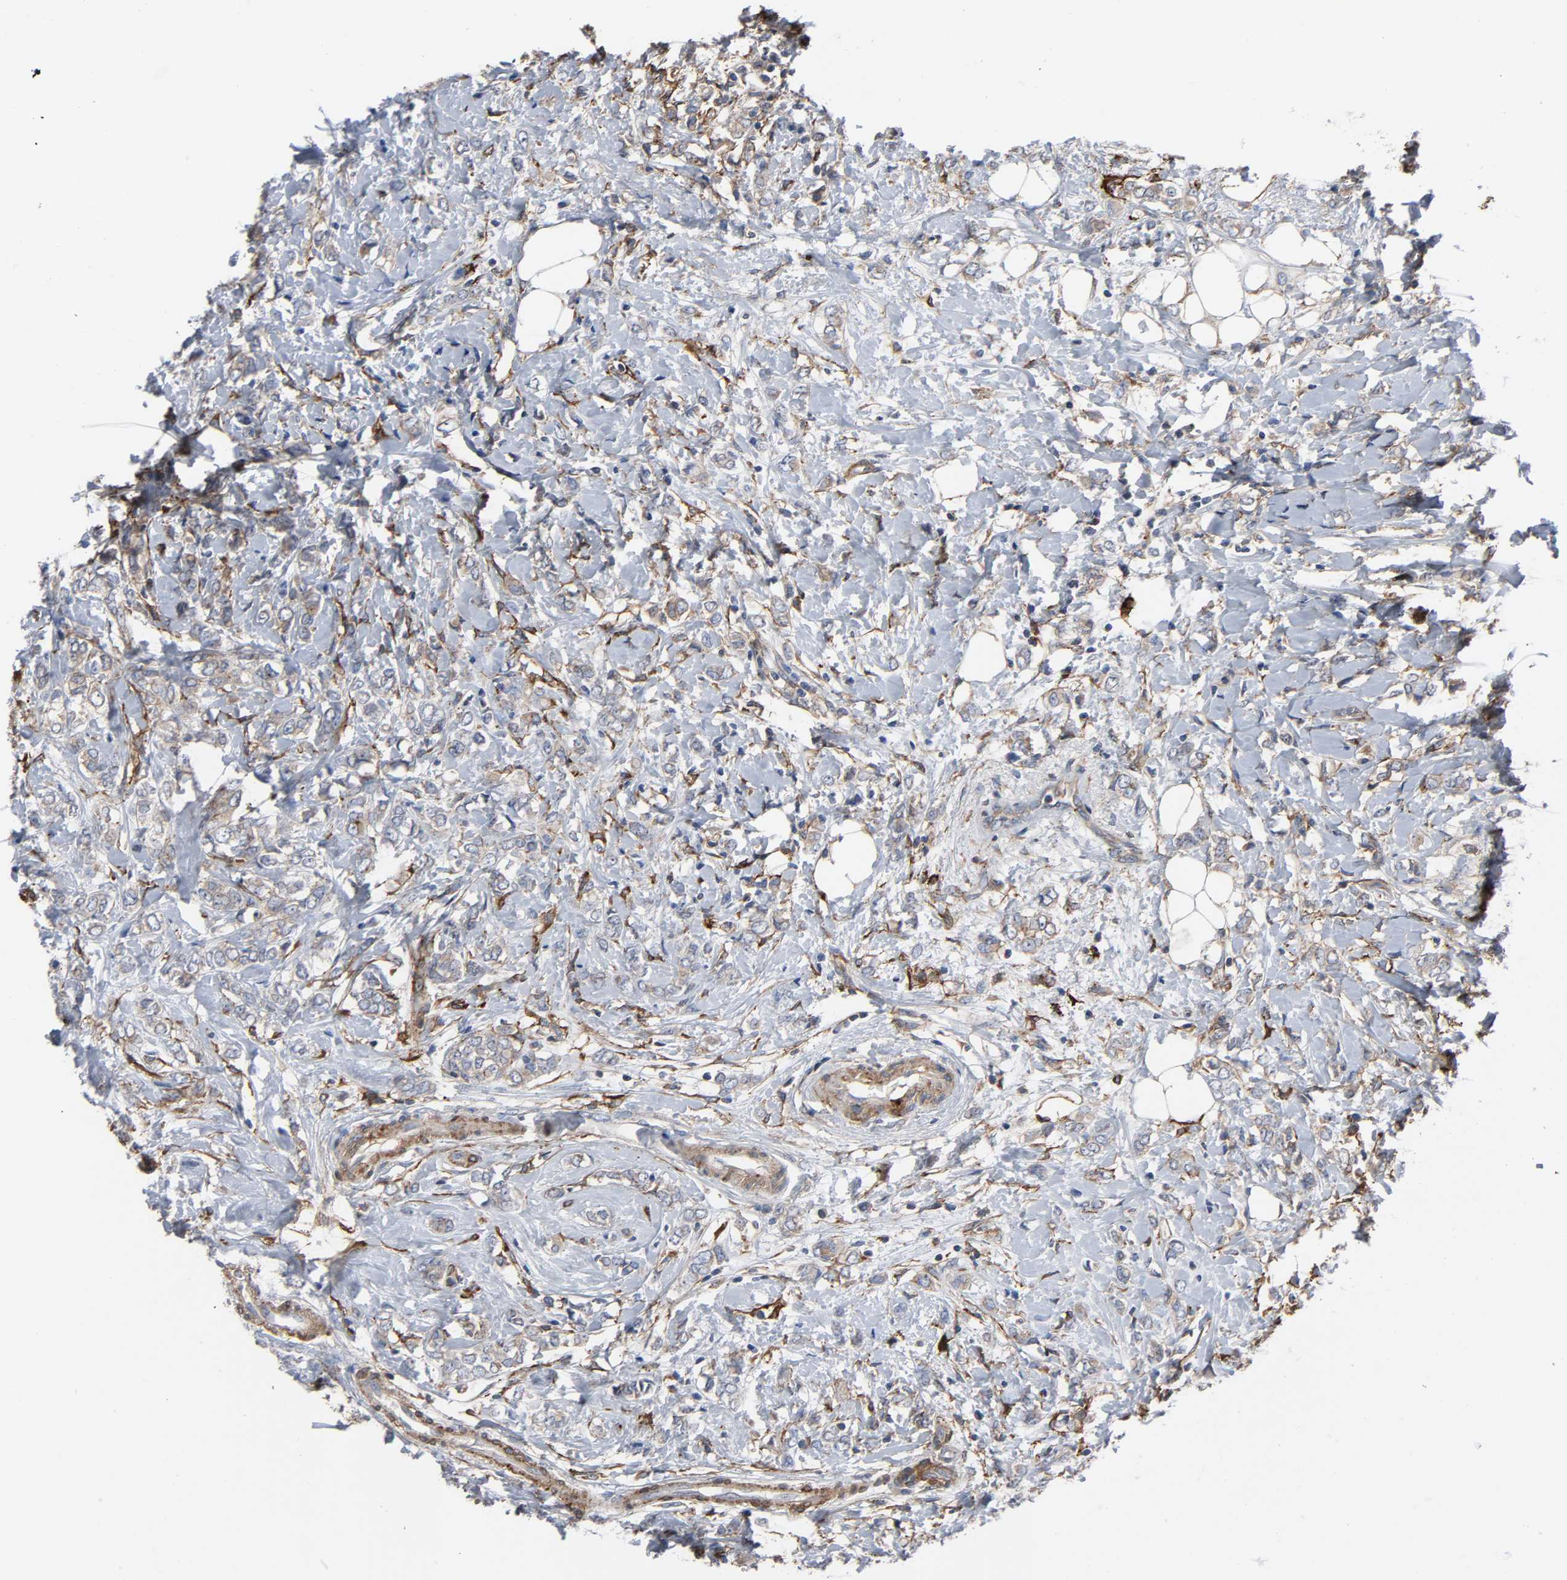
{"staining": {"intensity": "weak", "quantity": ">75%", "location": "cytoplasmic/membranous"}, "tissue": "breast cancer", "cell_type": "Tumor cells", "image_type": "cancer", "snomed": [{"axis": "morphology", "description": "Normal tissue, NOS"}, {"axis": "morphology", "description": "Lobular carcinoma"}, {"axis": "topography", "description": "Breast"}], "caption": "A brown stain shows weak cytoplasmic/membranous staining of a protein in breast cancer tumor cells.", "gene": "ARHGAP1", "patient": {"sex": "female", "age": 47}}